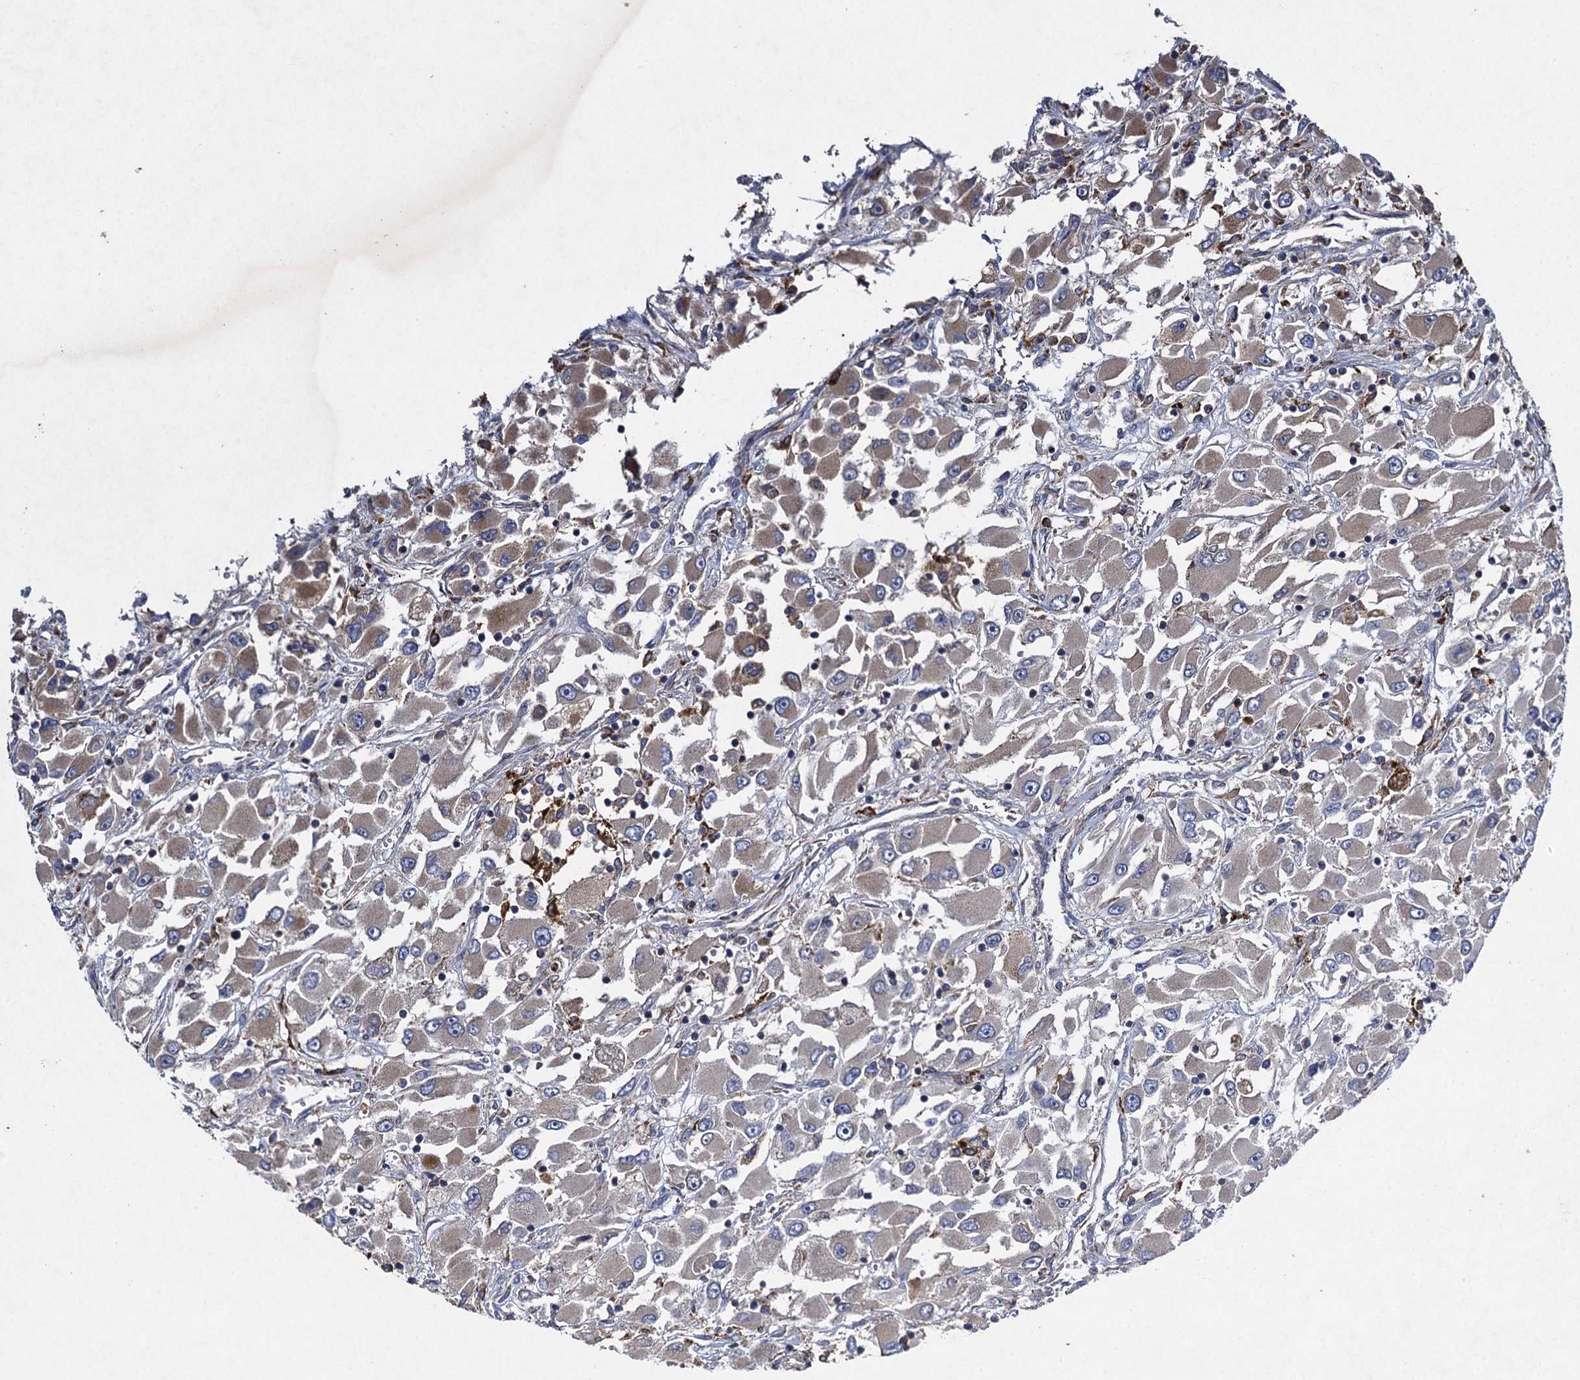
{"staining": {"intensity": "weak", "quantity": "25%-75%", "location": "cytoplasmic/membranous"}, "tissue": "renal cancer", "cell_type": "Tumor cells", "image_type": "cancer", "snomed": [{"axis": "morphology", "description": "Adenocarcinoma, NOS"}, {"axis": "topography", "description": "Kidney"}], "caption": "The micrograph shows staining of adenocarcinoma (renal), revealing weak cytoplasmic/membranous protein expression (brown color) within tumor cells.", "gene": "TXNDC11", "patient": {"sex": "female", "age": 52}}